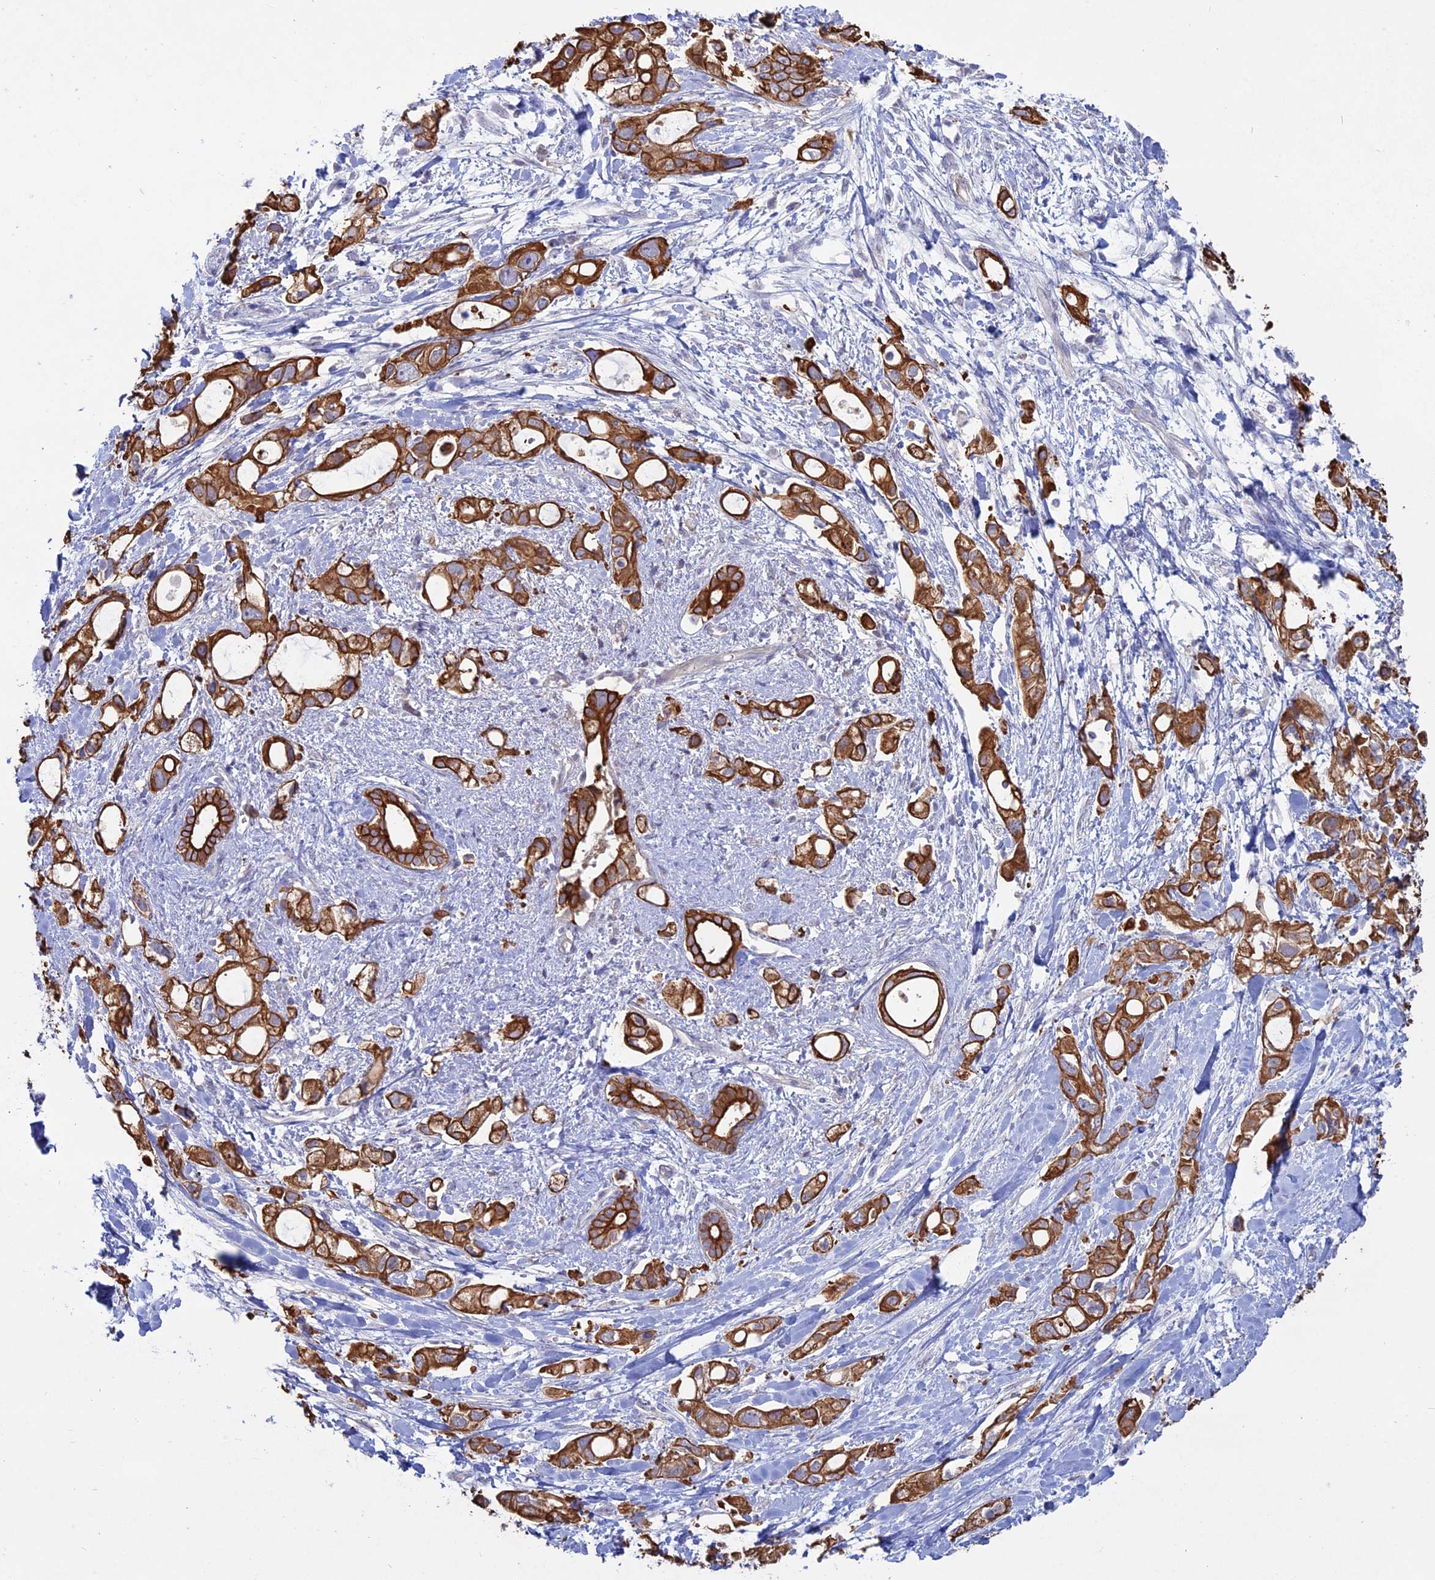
{"staining": {"intensity": "strong", "quantity": ">75%", "location": "cytoplasmic/membranous"}, "tissue": "pancreatic cancer", "cell_type": "Tumor cells", "image_type": "cancer", "snomed": [{"axis": "morphology", "description": "Adenocarcinoma, NOS"}, {"axis": "topography", "description": "Pancreas"}], "caption": "Human pancreatic adenocarcinoma stained with a brown dye displays strong cytoplasmic/membranous positive expression in about >75% of tumor cells.", "gene": "MYO5B", "patient": {"sex": "female", "age": 56}}